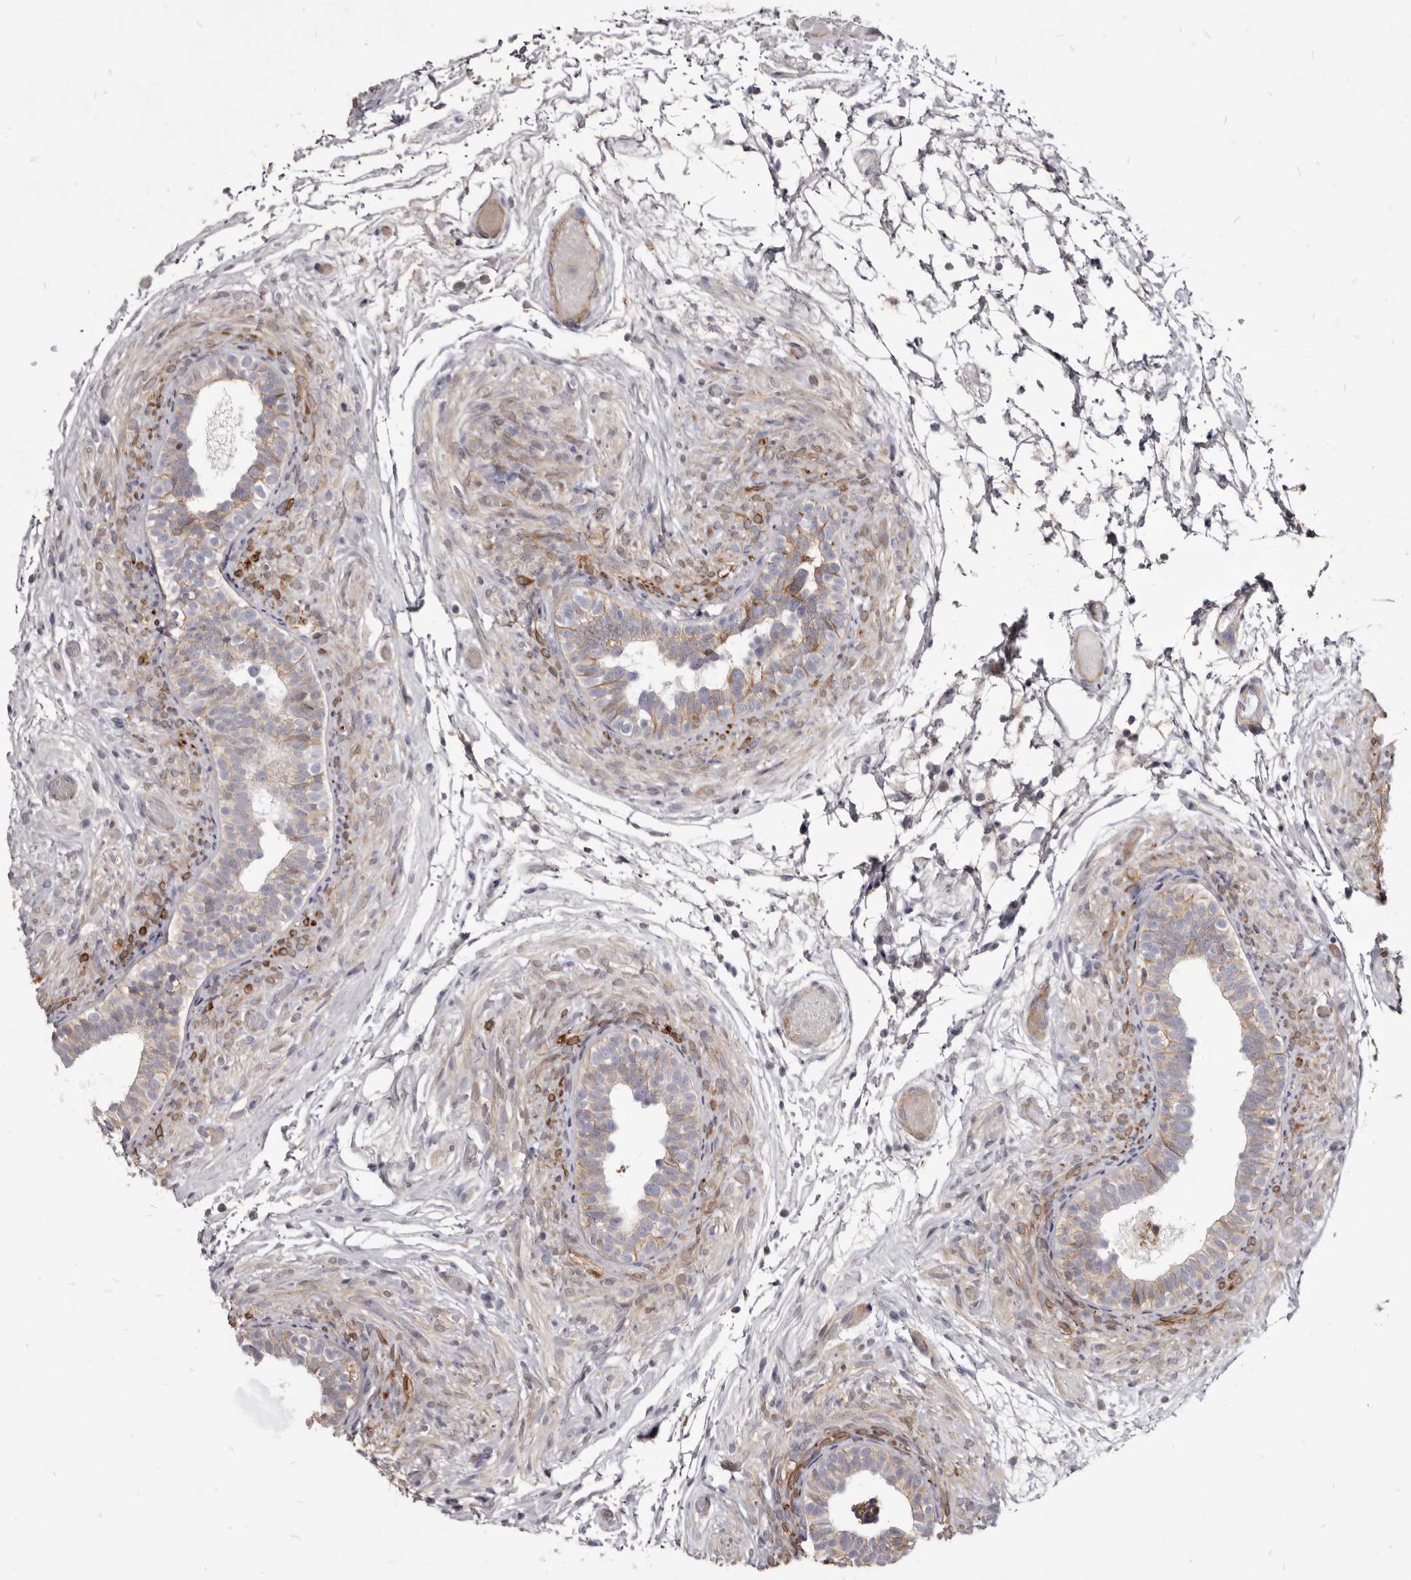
{"staining": {"intensity": "weak", "quantity": ">75%", "location": "cytoplasmic/membranous"}, "tissue": "epididymis", "cell_type": "Glandular cells", "image_type": "normal", "snomed": [{"axis": "morphology", "description": "Normal tissue, NOS"}, {"axis": "topography", "description": "Epididymis"}], "caption": "A brown stain highlights weak cytoplasmic/membranous expression of a protein in glandular cells of benign human epididymis.", "gene": "FAS", "patient": {"sex": "male", "age": 5}}